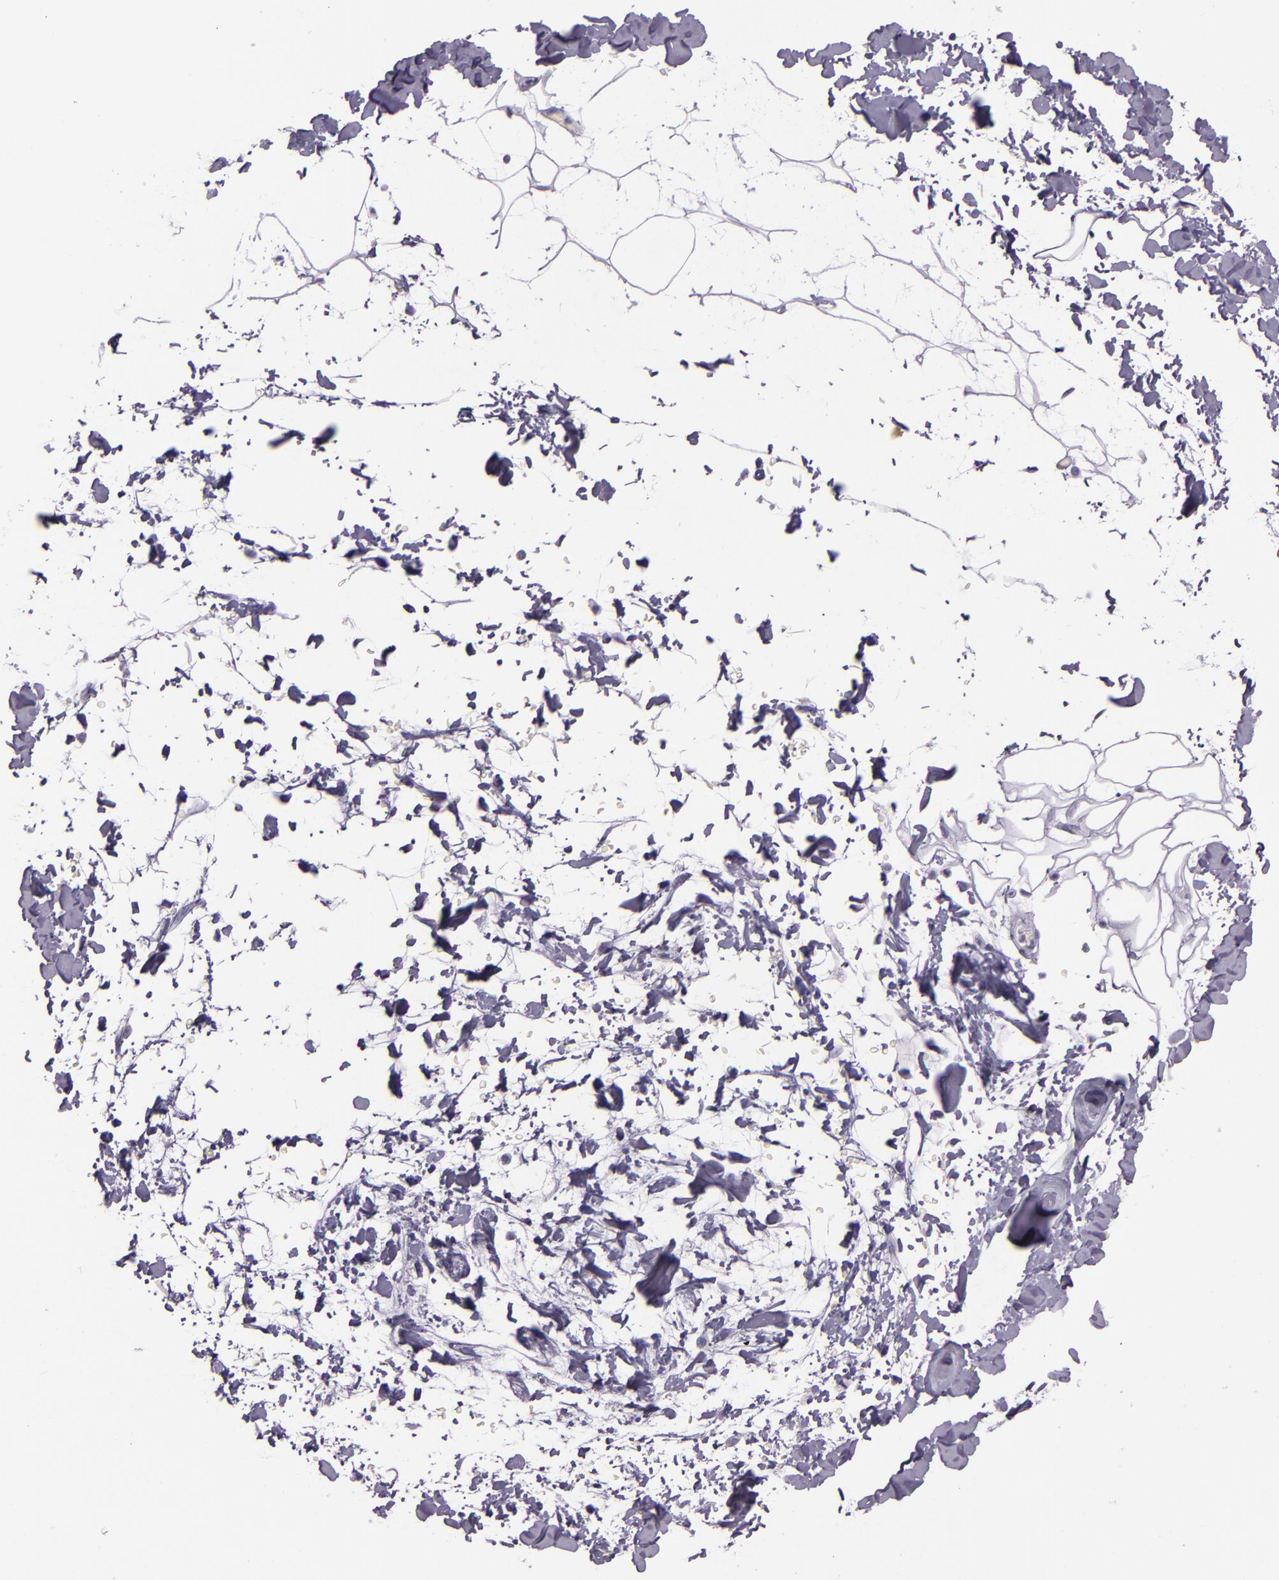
{"staining": {"intensity": "negative", "quantity": "none", "location": "none"}, "tissue": "adipose tissue", "cell_type": "Adipocytes", "image_type": "normal", "snomed": [{"axis": "morphology", "description": "Normal tissue, NOS"}, {"axis": "topography", "description": "Soft tissue"}], "caption": "The micrograph demonstrates no significant staining in adipocytes of adipose tissue. (Brightfield microscopy of DAB IHC at high magnification).", "gene": "INA", "patient": {"sex": "male", "age": 72}}